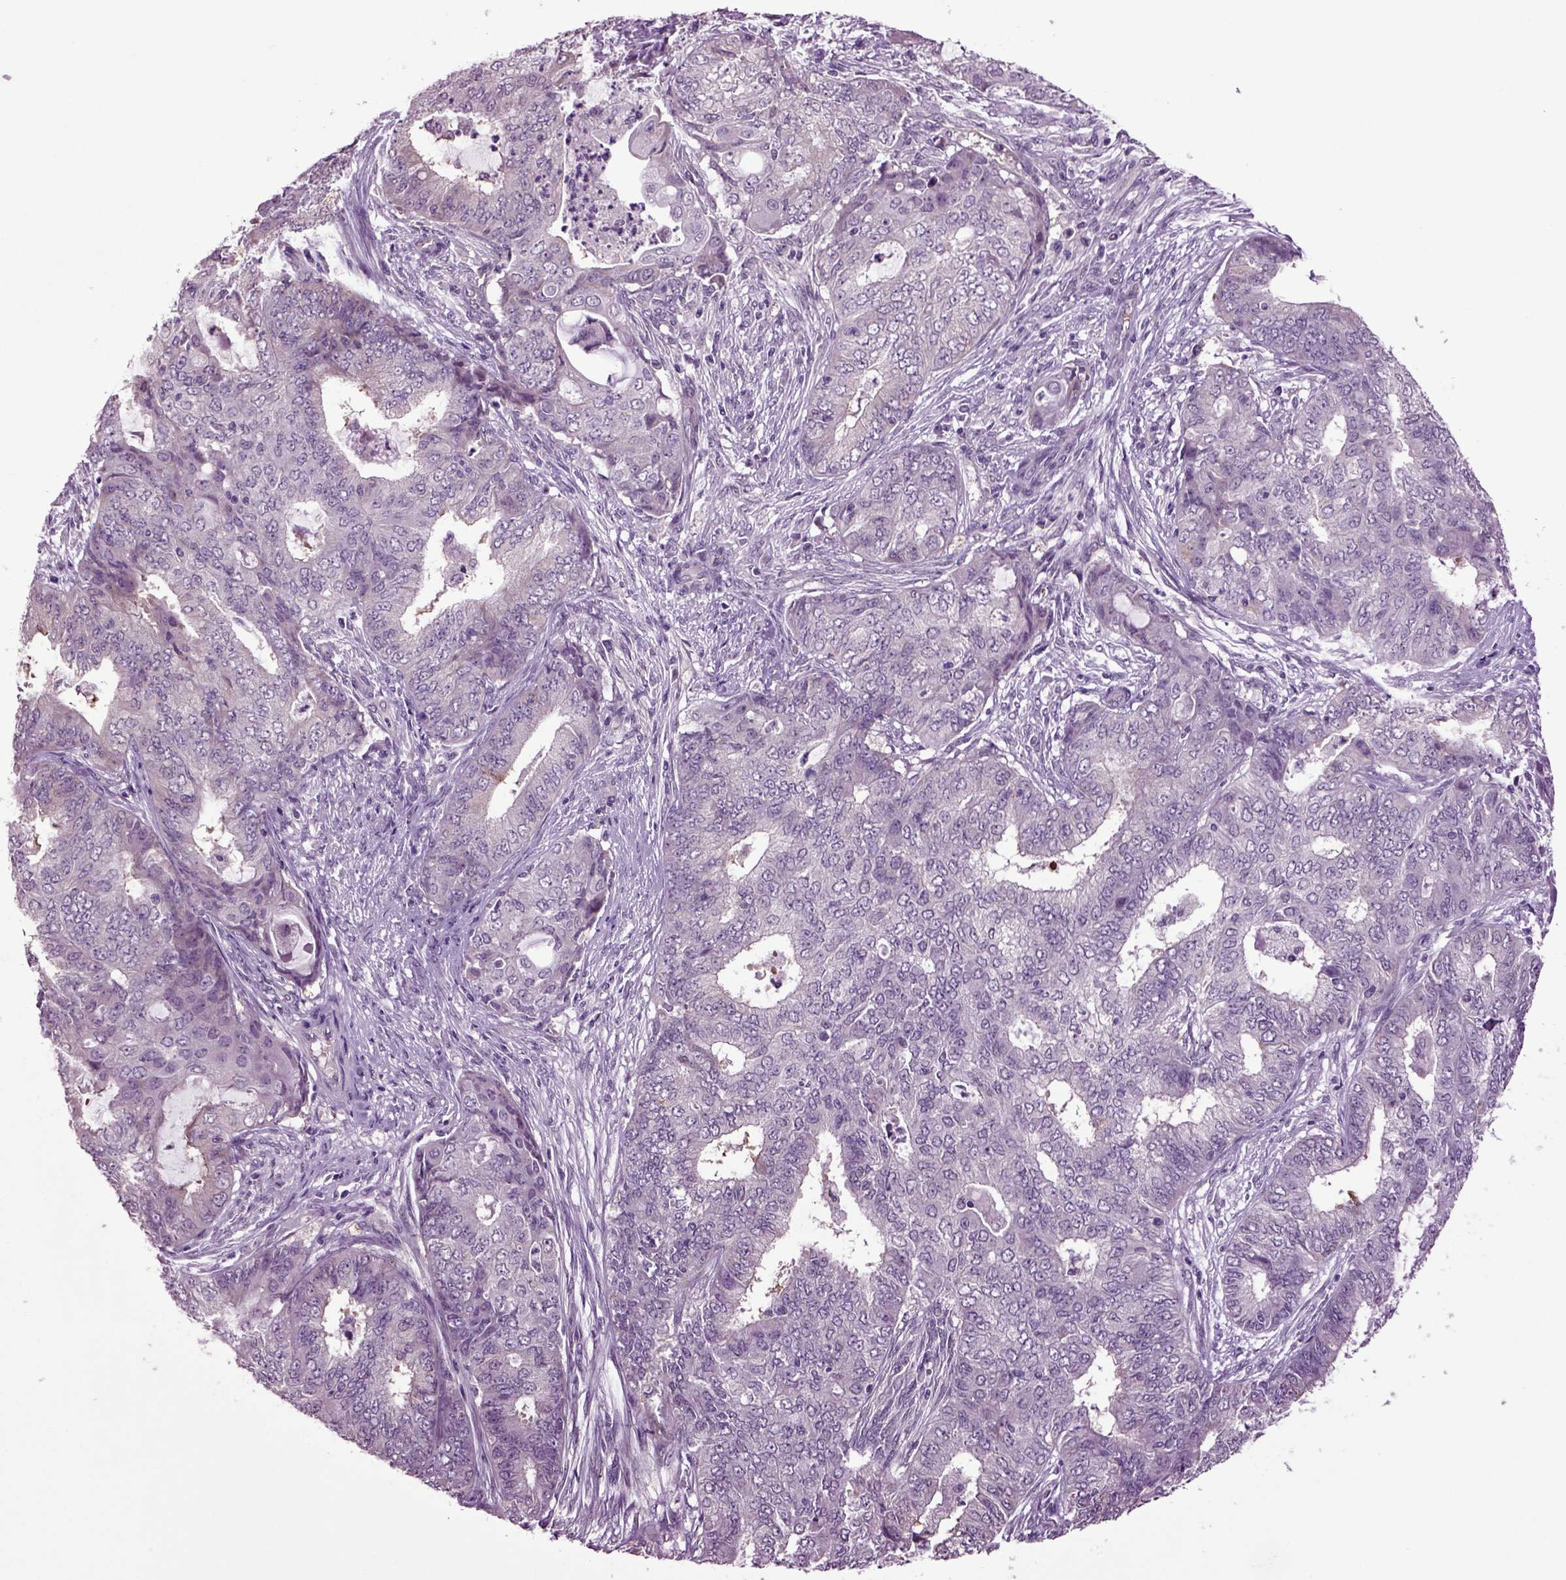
{"staining": {"intensity": "weak", "quantity": "<25%", "location": "cytoplasmic/membranous"}, "tissue": "endometrial cancer", "cell_type": "Tumor cells", "image_type": "cancer", "snomed": [{"axis": "morphology", "description": "Adenocarcinoma, NOS"}, {"axis": "topography", "description": "Endometrium"}], "caption": "Endometrial adenocarcinoma stained for a protein using immunohistochemistry reveals no staining tumor cells.", "gene": "PLCH2", "patient": {"sex": "female", "age": 62}}